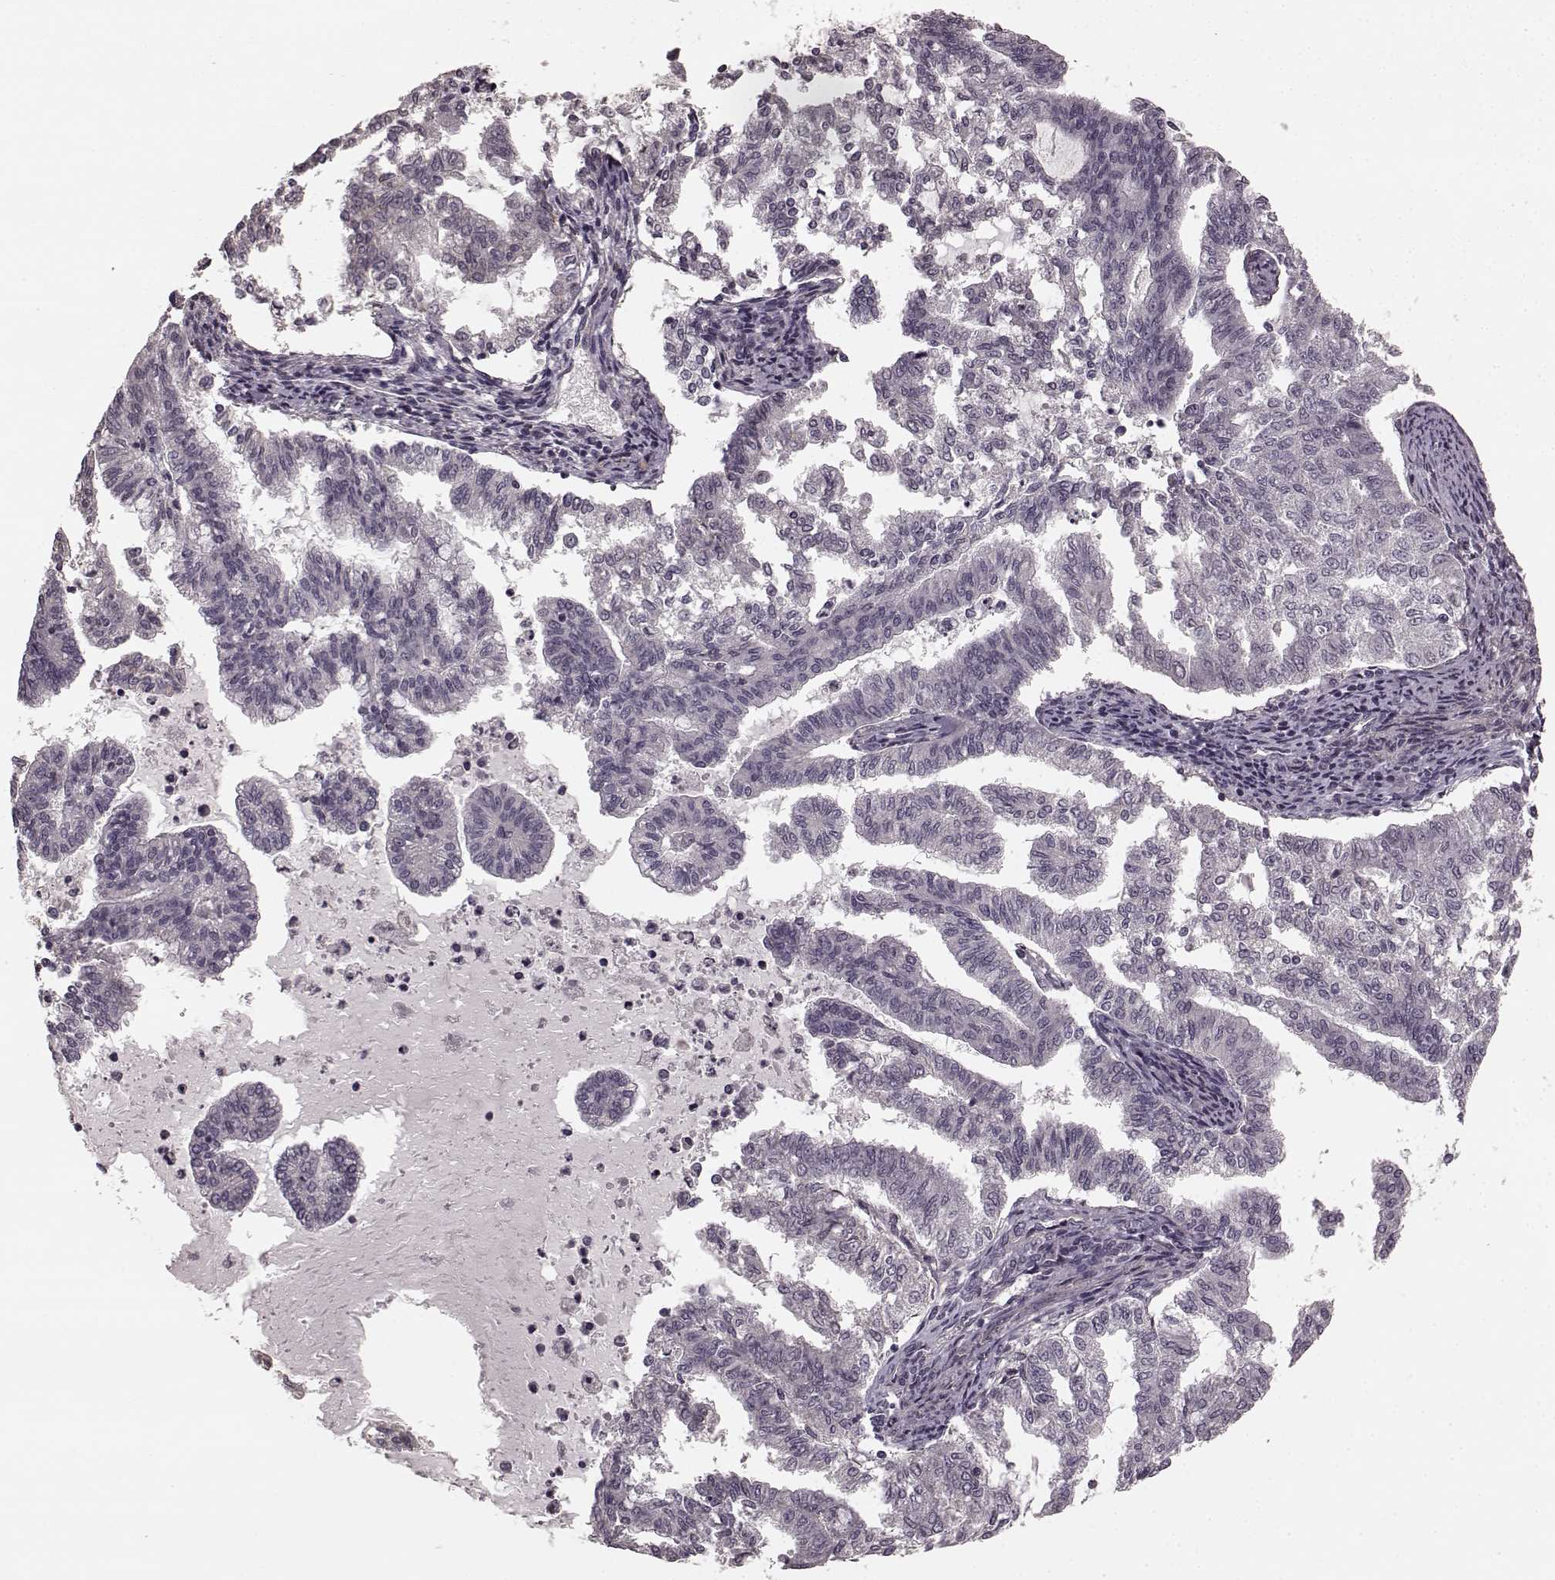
{"staining": {"intensity": "negative", "quantity": "none", "location": "none"}, "tissue": "endometrial cancer", "cell_type": "Tumor cells", "image_type": "cancer", "snomed": [{"axis": "morphology", "description": "Adenocarcinoma, NOS"}, {"axis": "topography", "description": "Endometrium"}], "caption": "IHC of endometrial adenocarcinoma exhibits no expression in tumor cells. The staining was performed using DAB (3,3'-diaminobenzidine) to visualize the protein expression in brown, while the nuclei were stained in blue with hematoxylin (Magnification: 20x).", "gene": "PRKCE", "patient": {"sex": "female", "age": 79}}